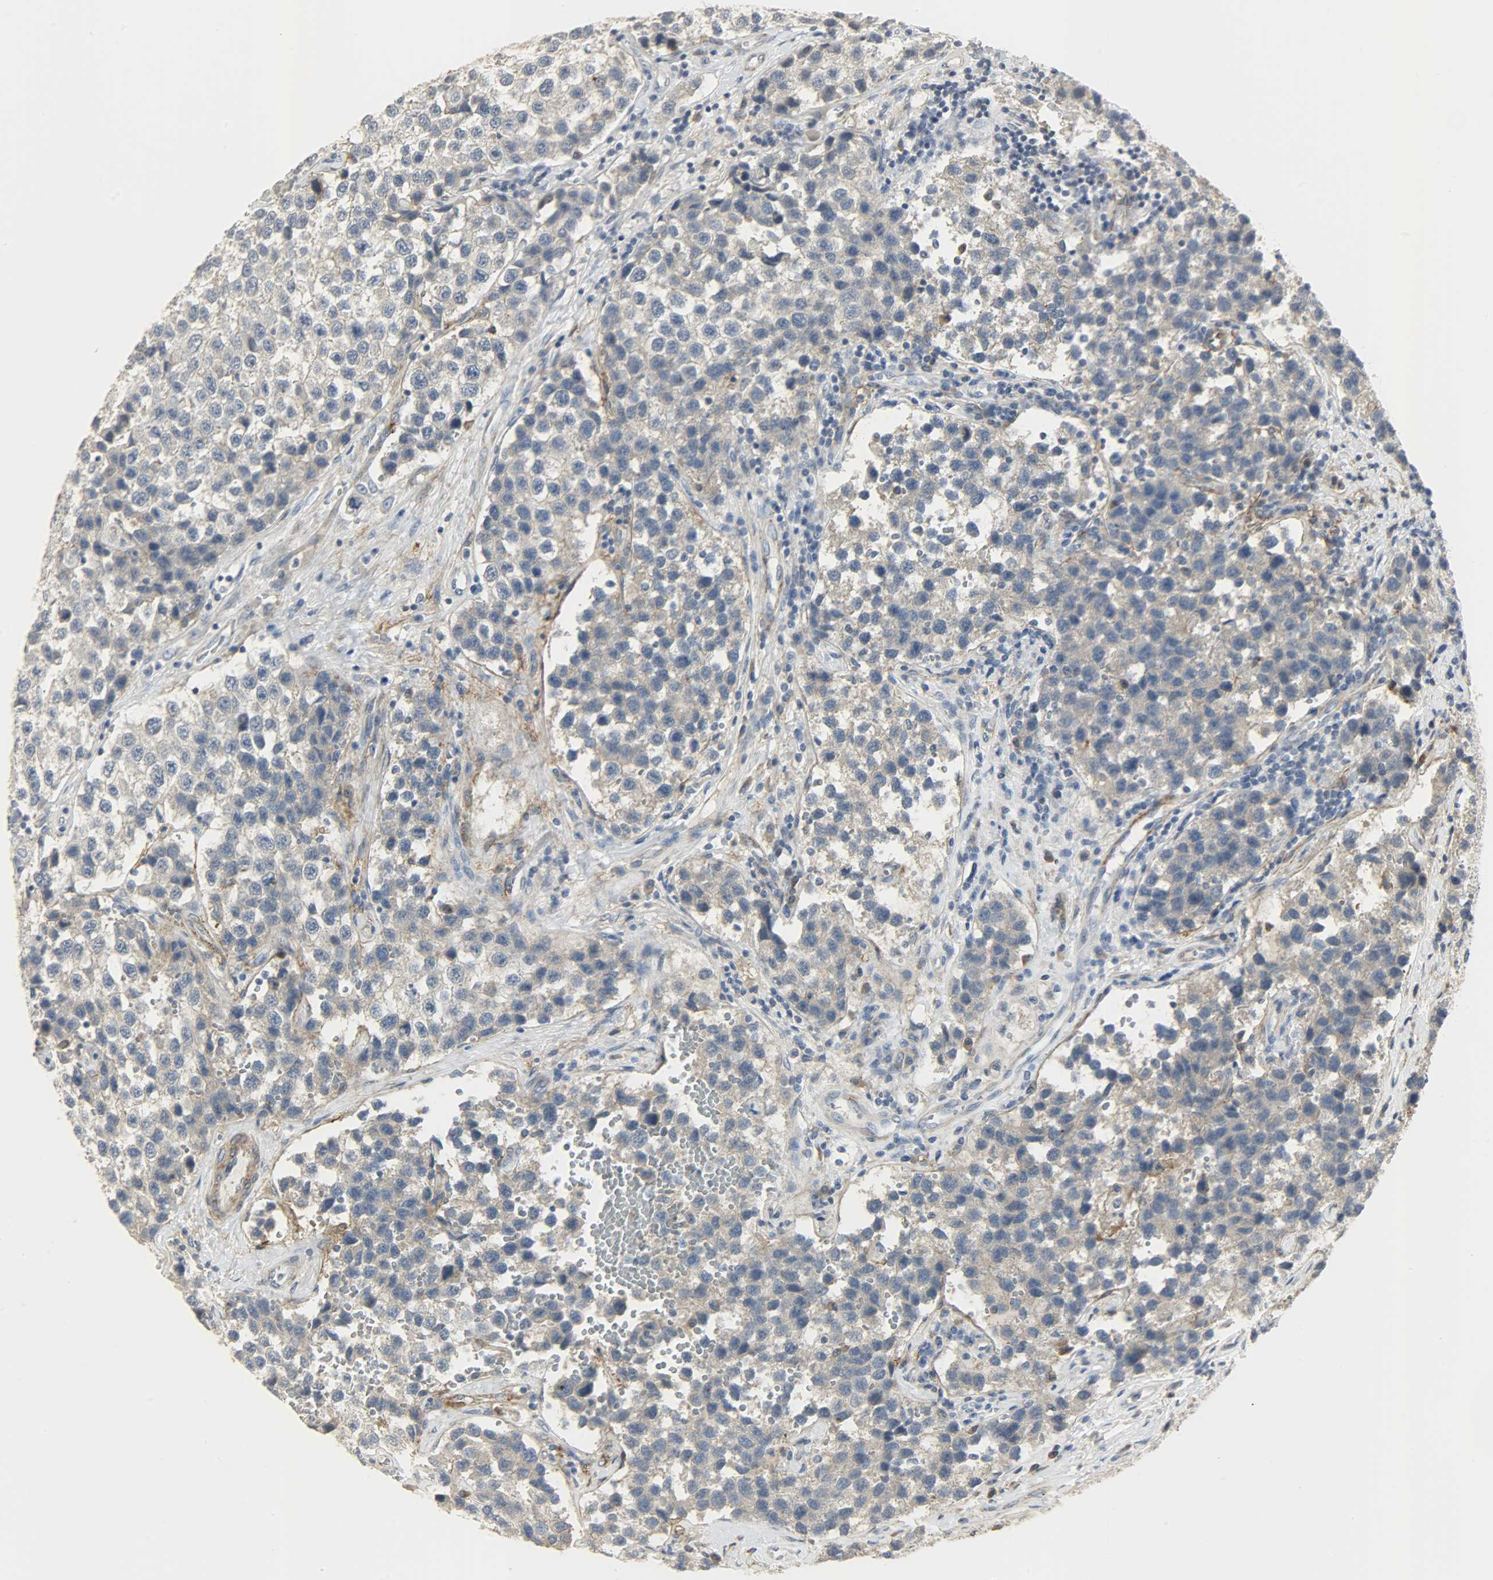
{"staining": {"intensity": "weak", "quantity": "25%-75%", "location": "cytoplasmic/membranous"}, "tissue": "testis cancer", "cell_type": "Tumor cells", "image_type": "cancer", "snomed": [{"axis": "morphology", "description": "Seminoma, NOS"}, {"axis": "topography", "description": "Testis"}], "caption": "A histopathology image showing weak cytoplasmic/membranous staining in about 25%-75% of tumor cells in testis cancer (seminoma), as visualized by brown immunohistochemical staining.", "gene": "ENPEP", "patient": {"sex": "male", "age": 39}}